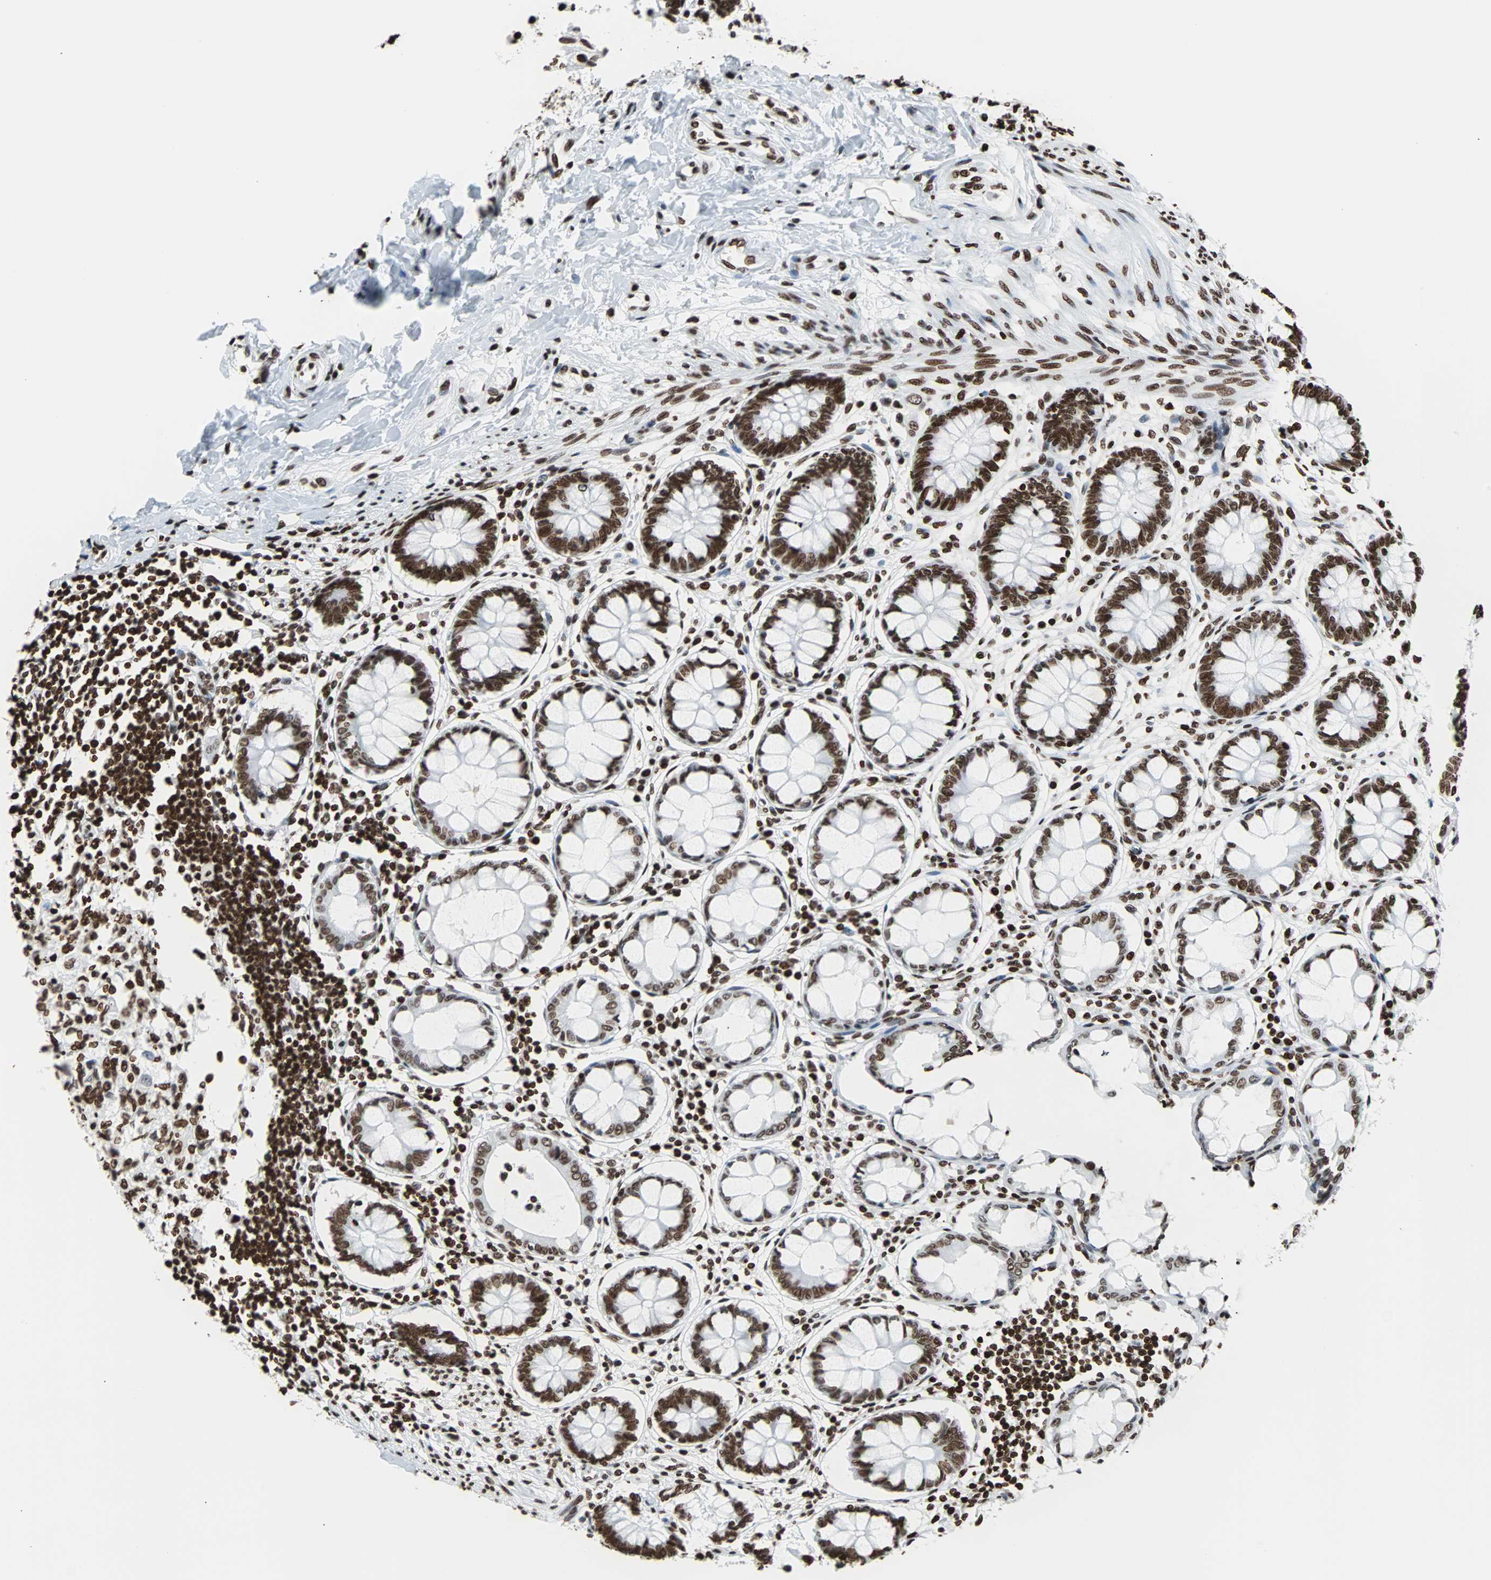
{"staining": {"intensity": "strong", "quantity": ">75%", "location": "nuclear"}, "tissue": "colon", "cell_type": "Endothelial cells", "image_type": "normal", "snomed": [{"axis": "morphology", "description": "Normal tissue, NOS"}, {"axis": "morphology", "description": "Adenocarcinoma, NOS"}, {"axis": "topography", "description": "Colon"}, {"axis": "topography", "description": "Peripheral nerve tissue"}], "caption": "A photomicrograph of colon stained for a protein shows strong nuclear brown staining in endothelial cells. (IHC, brightfield microscopy, high magnification).", "gene": "H2BC18", "patient": {"sex": "male", "age": 14}}